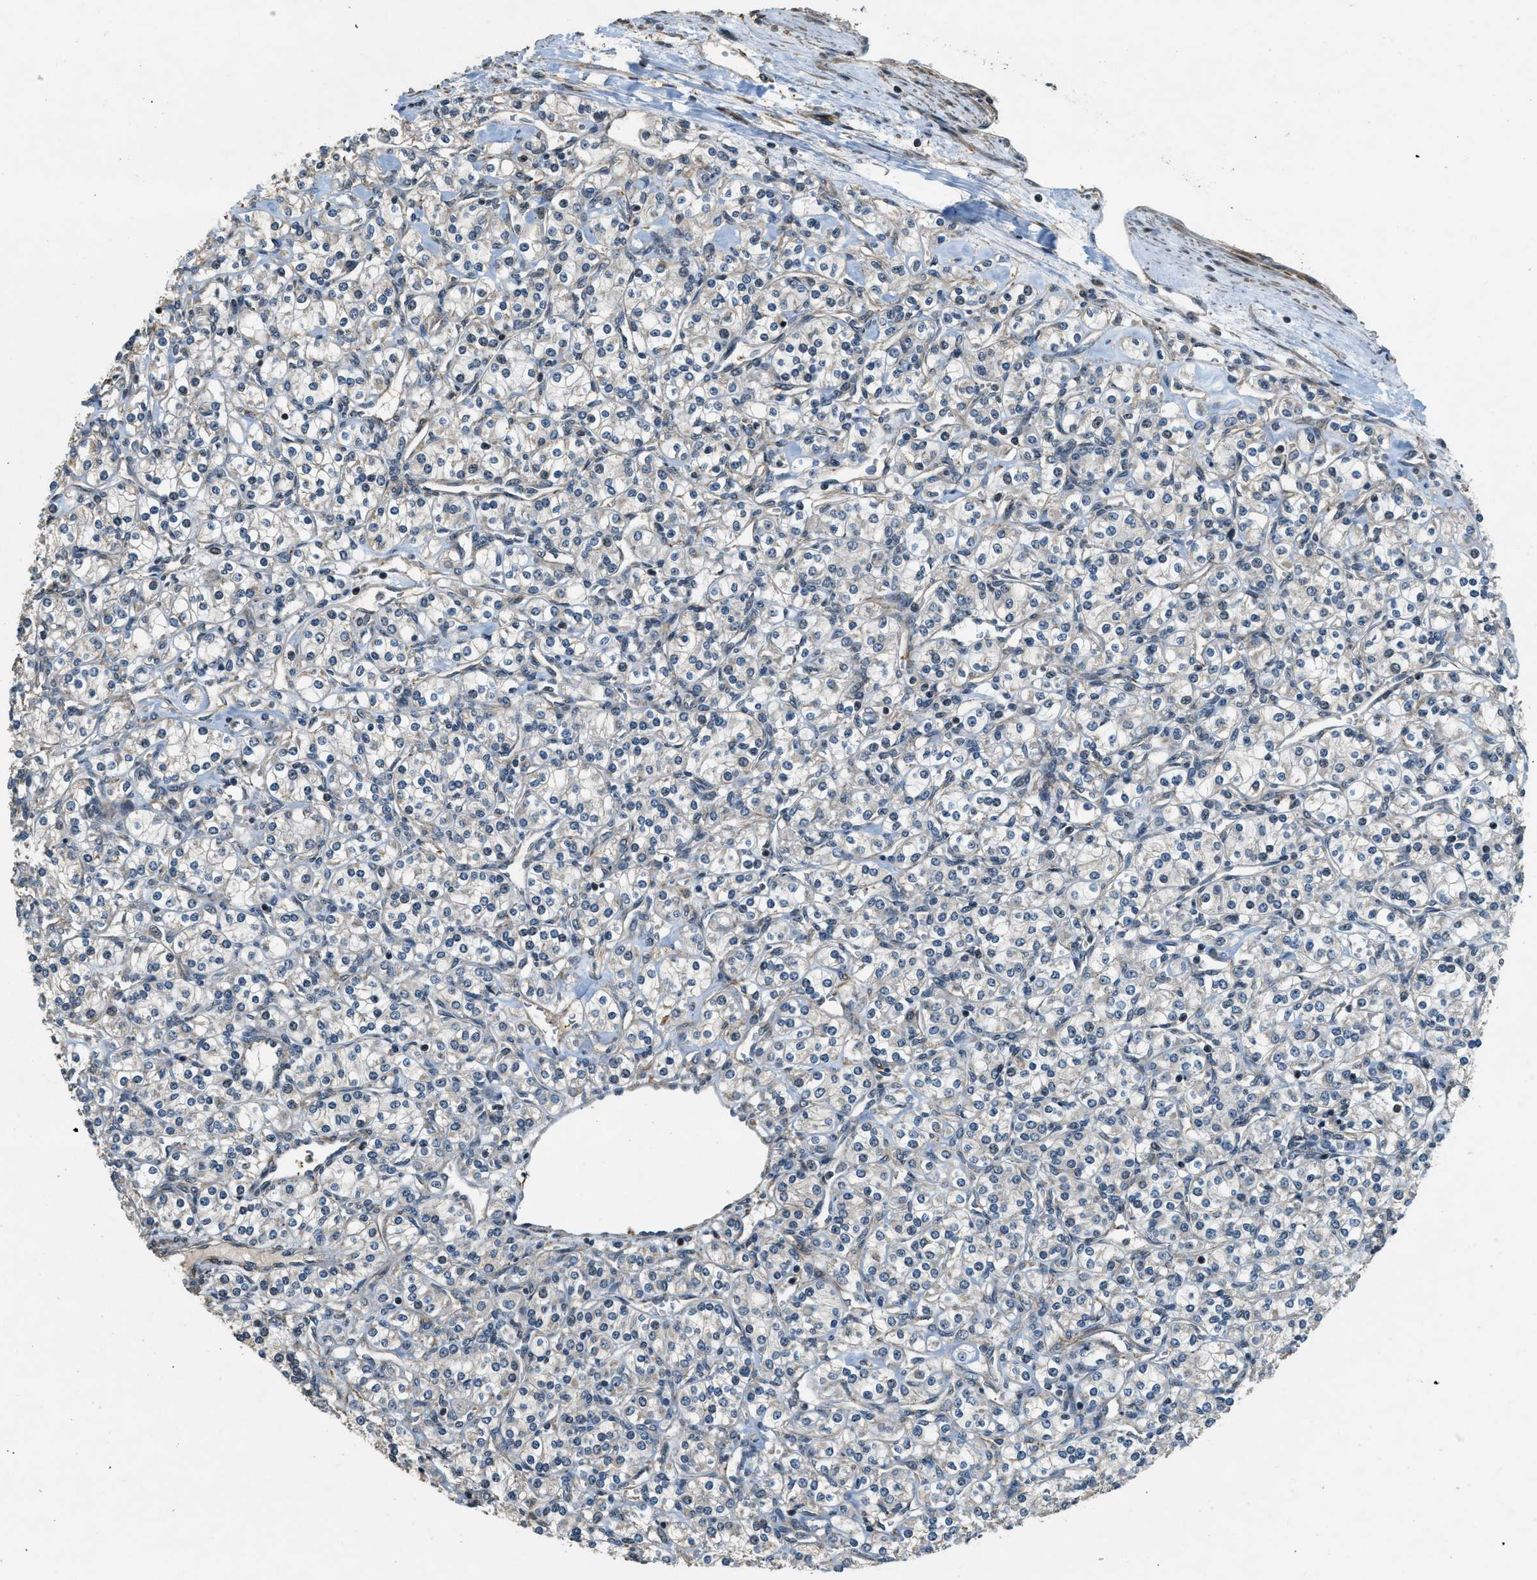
{"staining": {"intensity": "negative", "quantity": "none", "location": "none"}, "tissue": "renal cancer", "cell_type": "Tumor cells", "image_type": "cancer", "snomed": [{"axis": "morphology", "description": "Adenocarcinoma, NOS"}, {"axis": "topography", "description": "Kidney"}], "caption": "Immunohistochemical staining of renal adenocarcinoma demonstrates no significant staining in tumor cells. (Immunohistochemistry, brightfield microscopy, high magnification).", "gene": "MED21", "patient": {"sex": "male", "age": 77}}